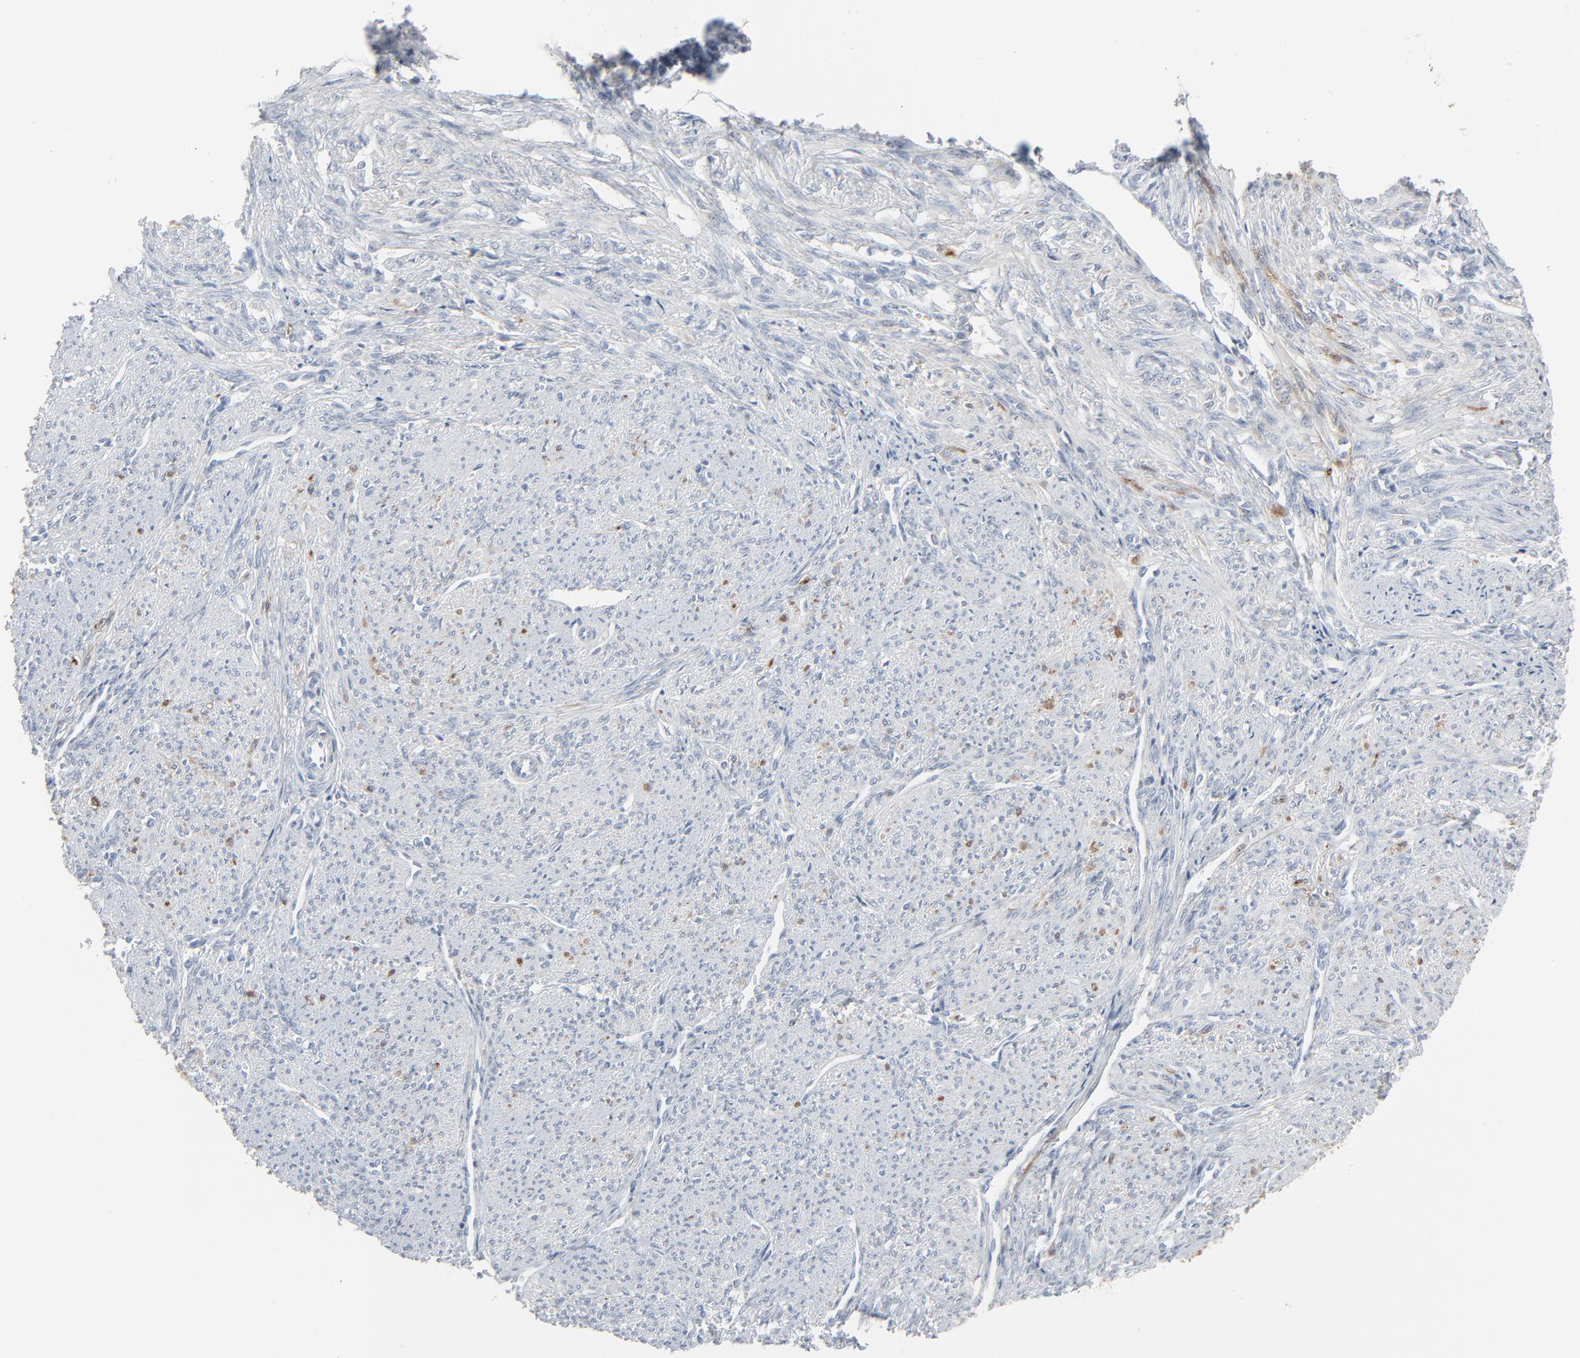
{"staining": {"intensity": "weak", "quantity": "<25%", "location": "nuclear"}, "tissue": "smooth muscle", "cell_type": "Smooth muscle cells", "image_type": "normal", "snomed": [{"axis": "morphology", "description": "Normal tissue, NOS"}, {"axis": "topography", "description": "Smooth muscle"}], "caption": "High power microscopy image of an IHC micrograph of unremarkable smooth muscle, revealing no significant staining in smooth muscle cells. (DAB (3,3'-diaminobenzidine) immunohistochemistry with hematoxylin counter stain).", "gene": "PHGDH", "patient": {"sex": "female", "age": 65}}